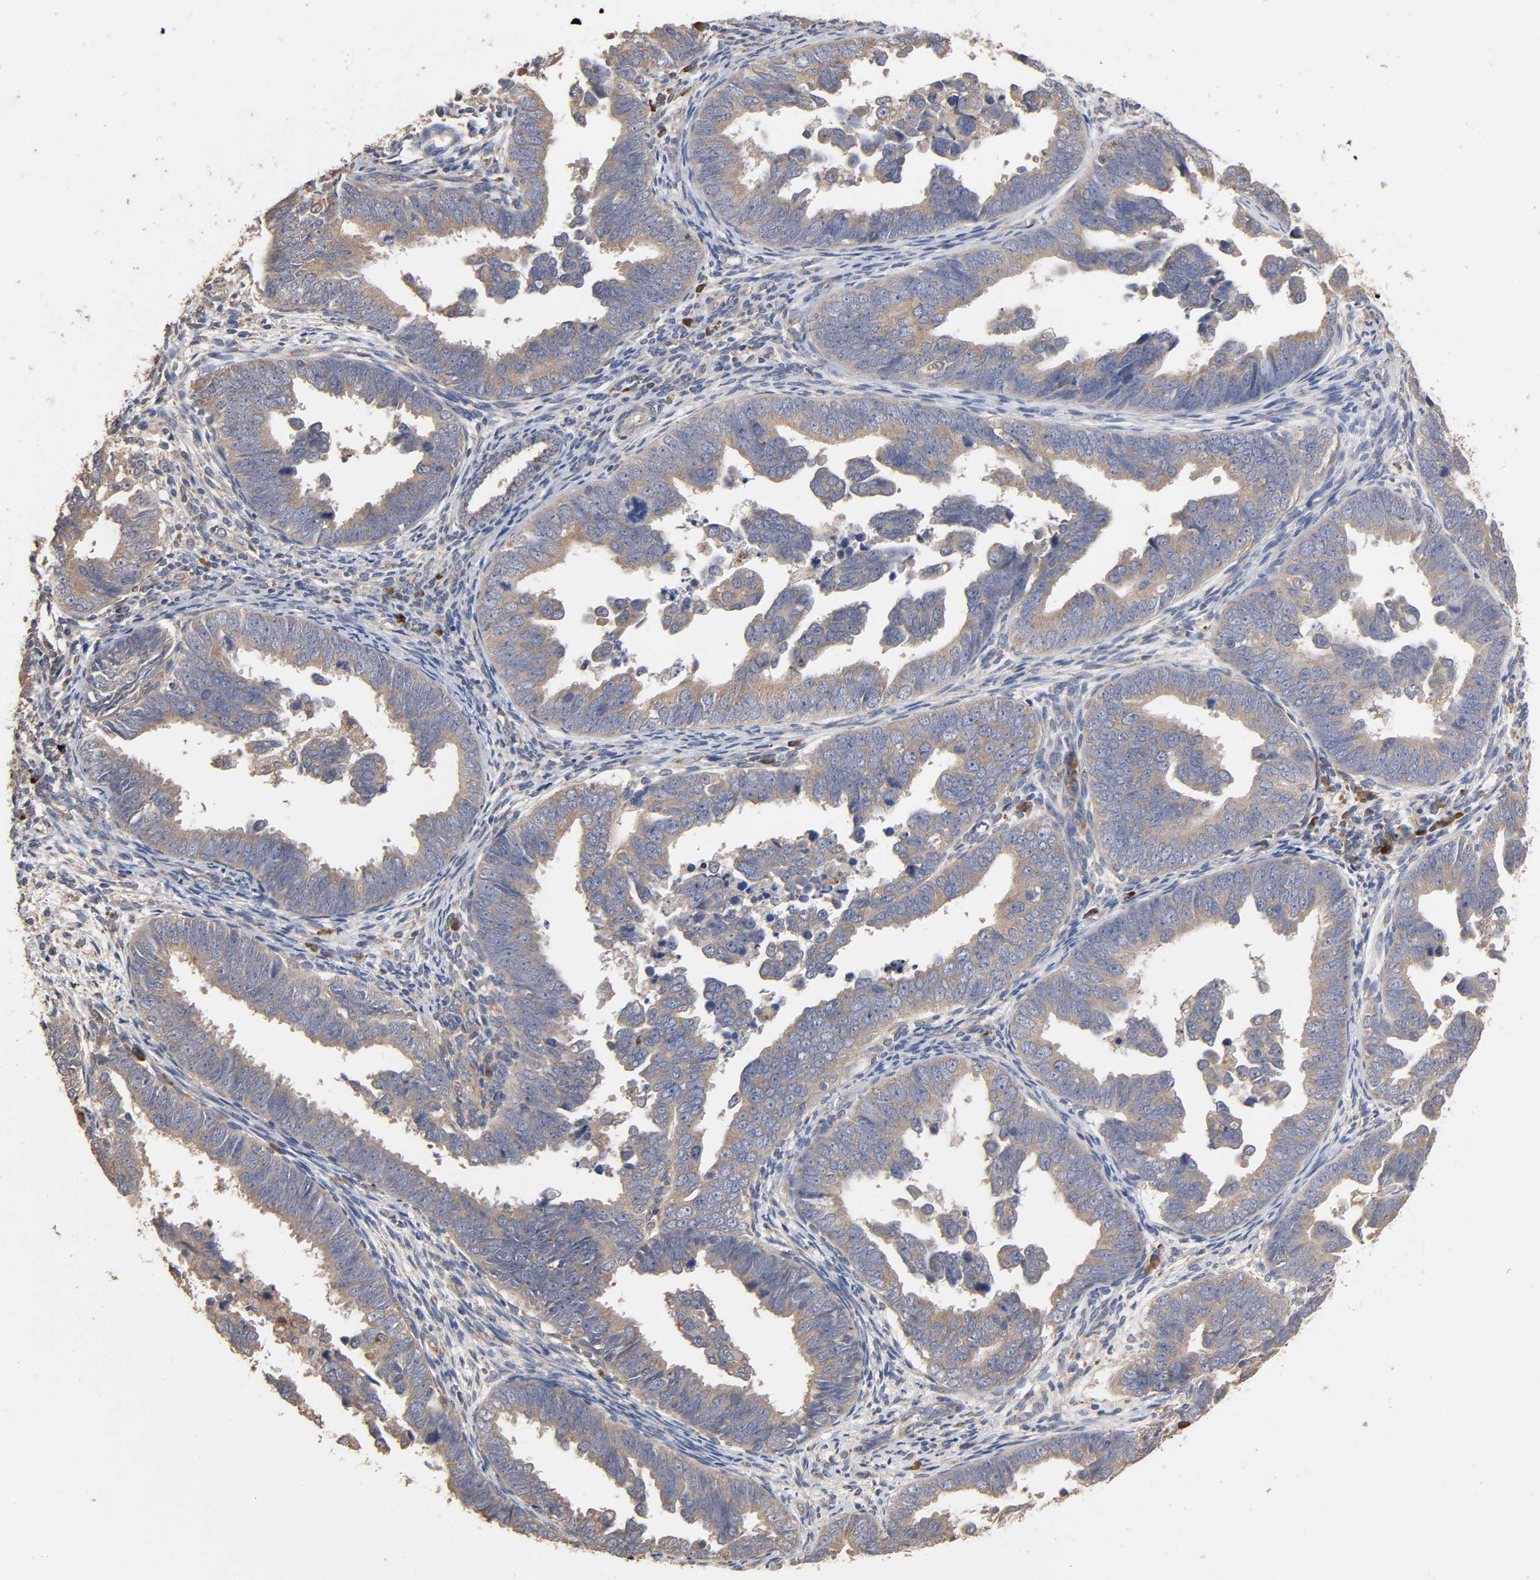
{"staining": {"intensity": "weak", "quantity": ">75%", "location": "cytoplasmic/membranous"}, "tissue": "endometrial cancer", "cell_type": "Tumor cells", "image_type": "cancer", "snomed": [{"axis": "morphology", "description": "Adenocarcinoma, NOS"}, {"axis": "topography", "description": "Endometrium"}], "caption": "Immunohistochemistry of endometrial adenocarcinoma exhibits low levels of weak cytoplasmic/membranous expression in about >75% of tumor cells.", "gene": "EIF4G2", "patient": {"sex": "female", "age": 75}}